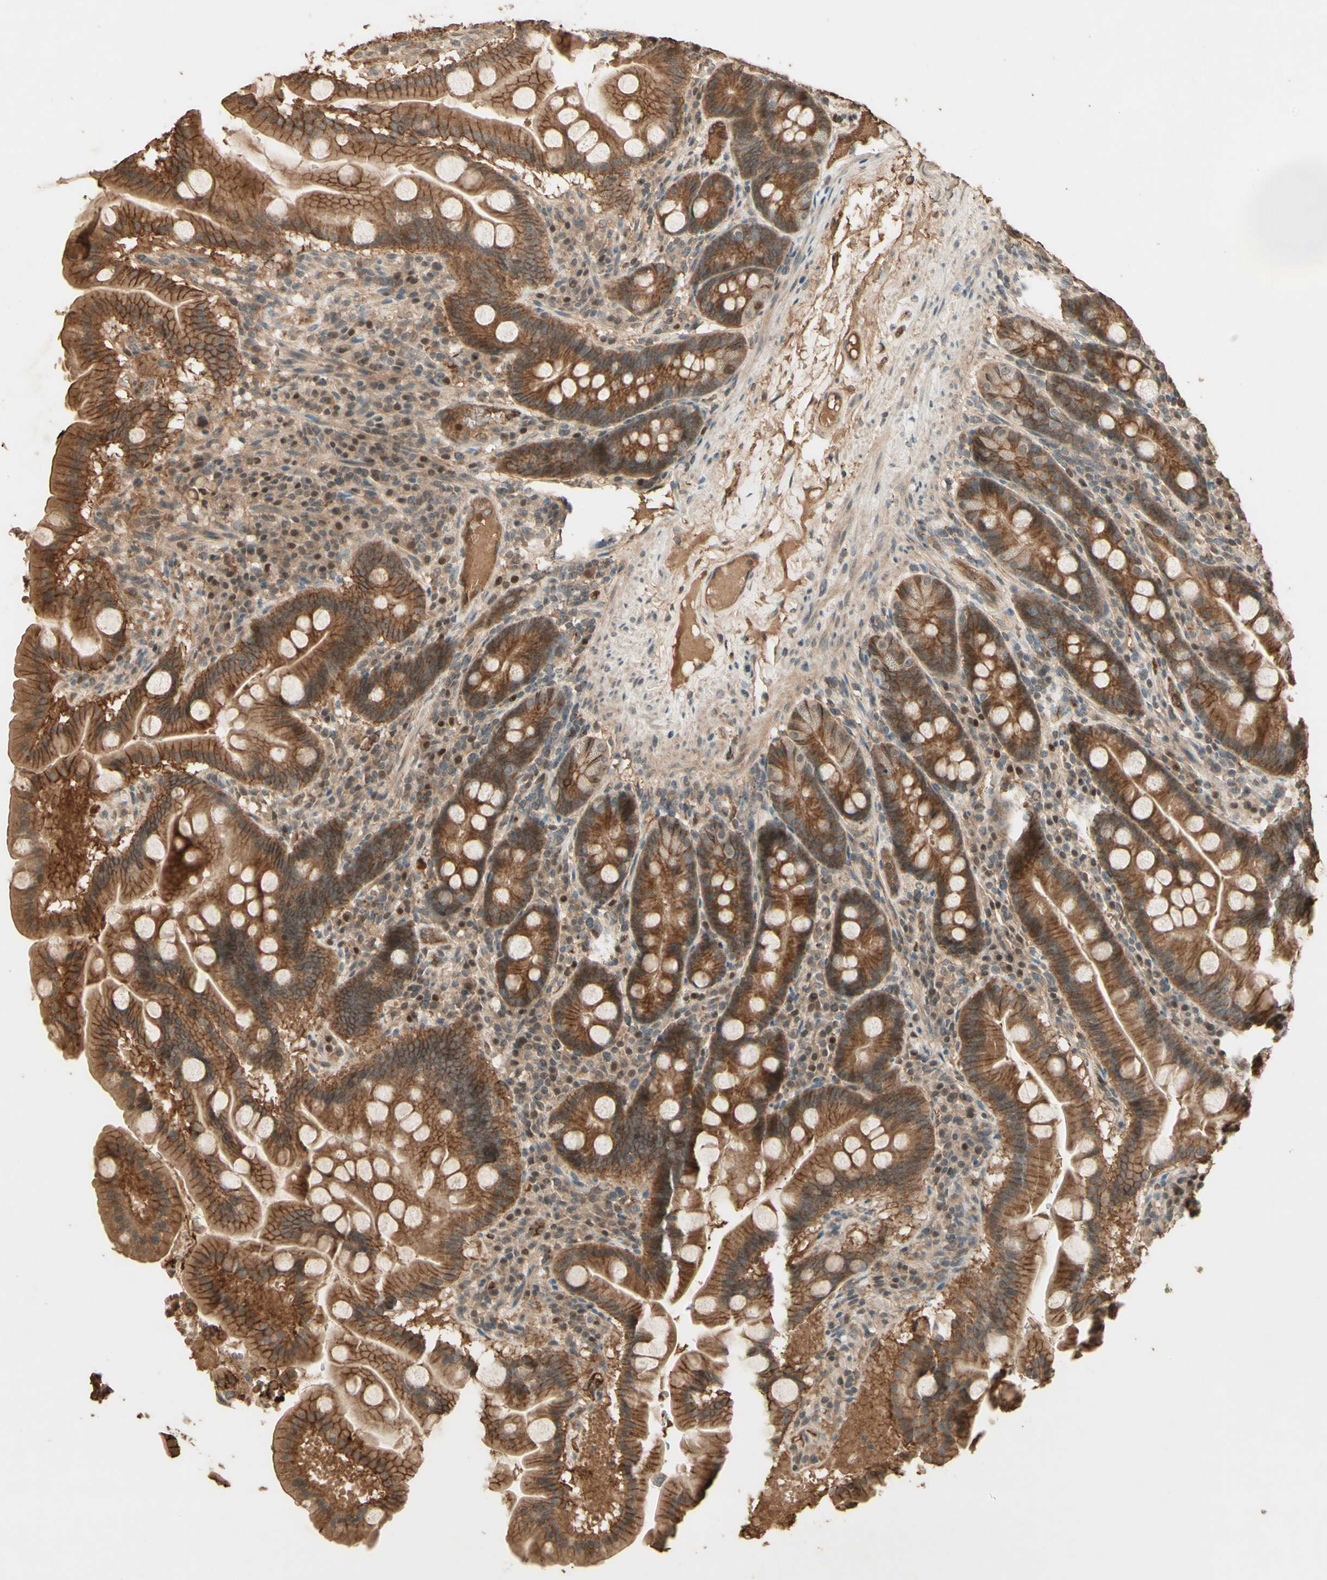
{"staining": {"intensity": "moderate", "quantity": ">75%", "location": "cytoplasmic/membranous"}, "tissue": "duodenum", "cell_type": "Glandular cells", "image_type": "normal", "snomed": [{"axis": "morphology", "description": "Normal tissue, NOS"}, {"axis": "topography", "description": "Duodenum"}], "caption": "A high-resolution micrograph shows IHC staining of normal duodenum, which shows moderate cytoplasmic/membranous expression in about >75% of glandular cells.", "gene": "SMAD9", "patient": {"sex": "male", "age": 50}}